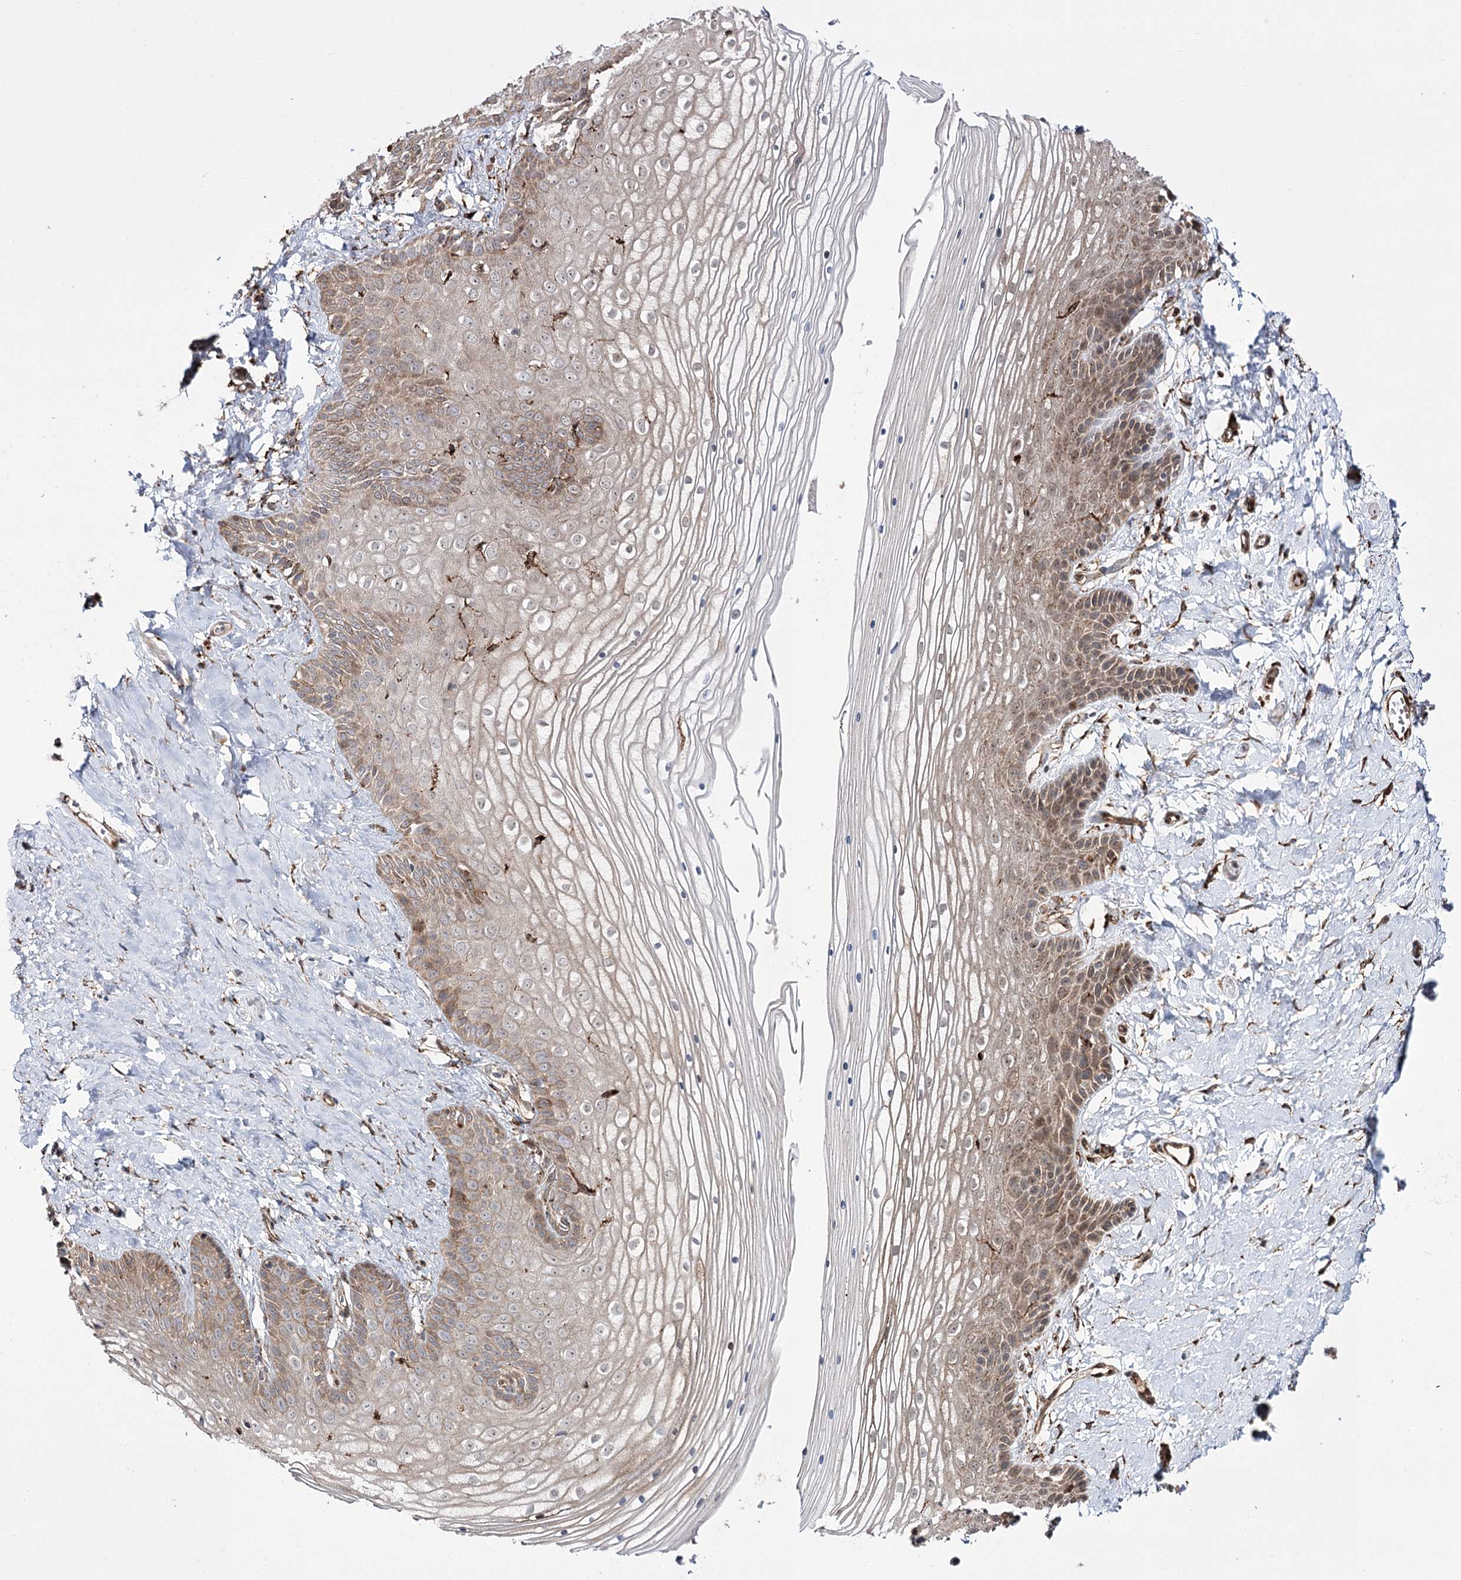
{"staining": {"intensity": "weak", "quantity": "25%-75%", "location": "cytoplasmic/membranous"}, "tissue": "vagina", "cell_type": "Squamous epithelial cells", "image_type": "normal", "snomed": [{"axis": "morphology", "description": "Normal tissue, NOS"}, {"axis": "topography", "description": "Vagina"}, {"axis": "topography", "description": "Cervix"}], "caption": "Weak cytoplasmic/membranous protein expression is seen in about 25%-75% of squamous epithelial cells in vagina. (Brightfield microscopy of DAB IHC at high magnification).", "gene": "FANCL", "patient": {"sex": "female", "age": 40}}